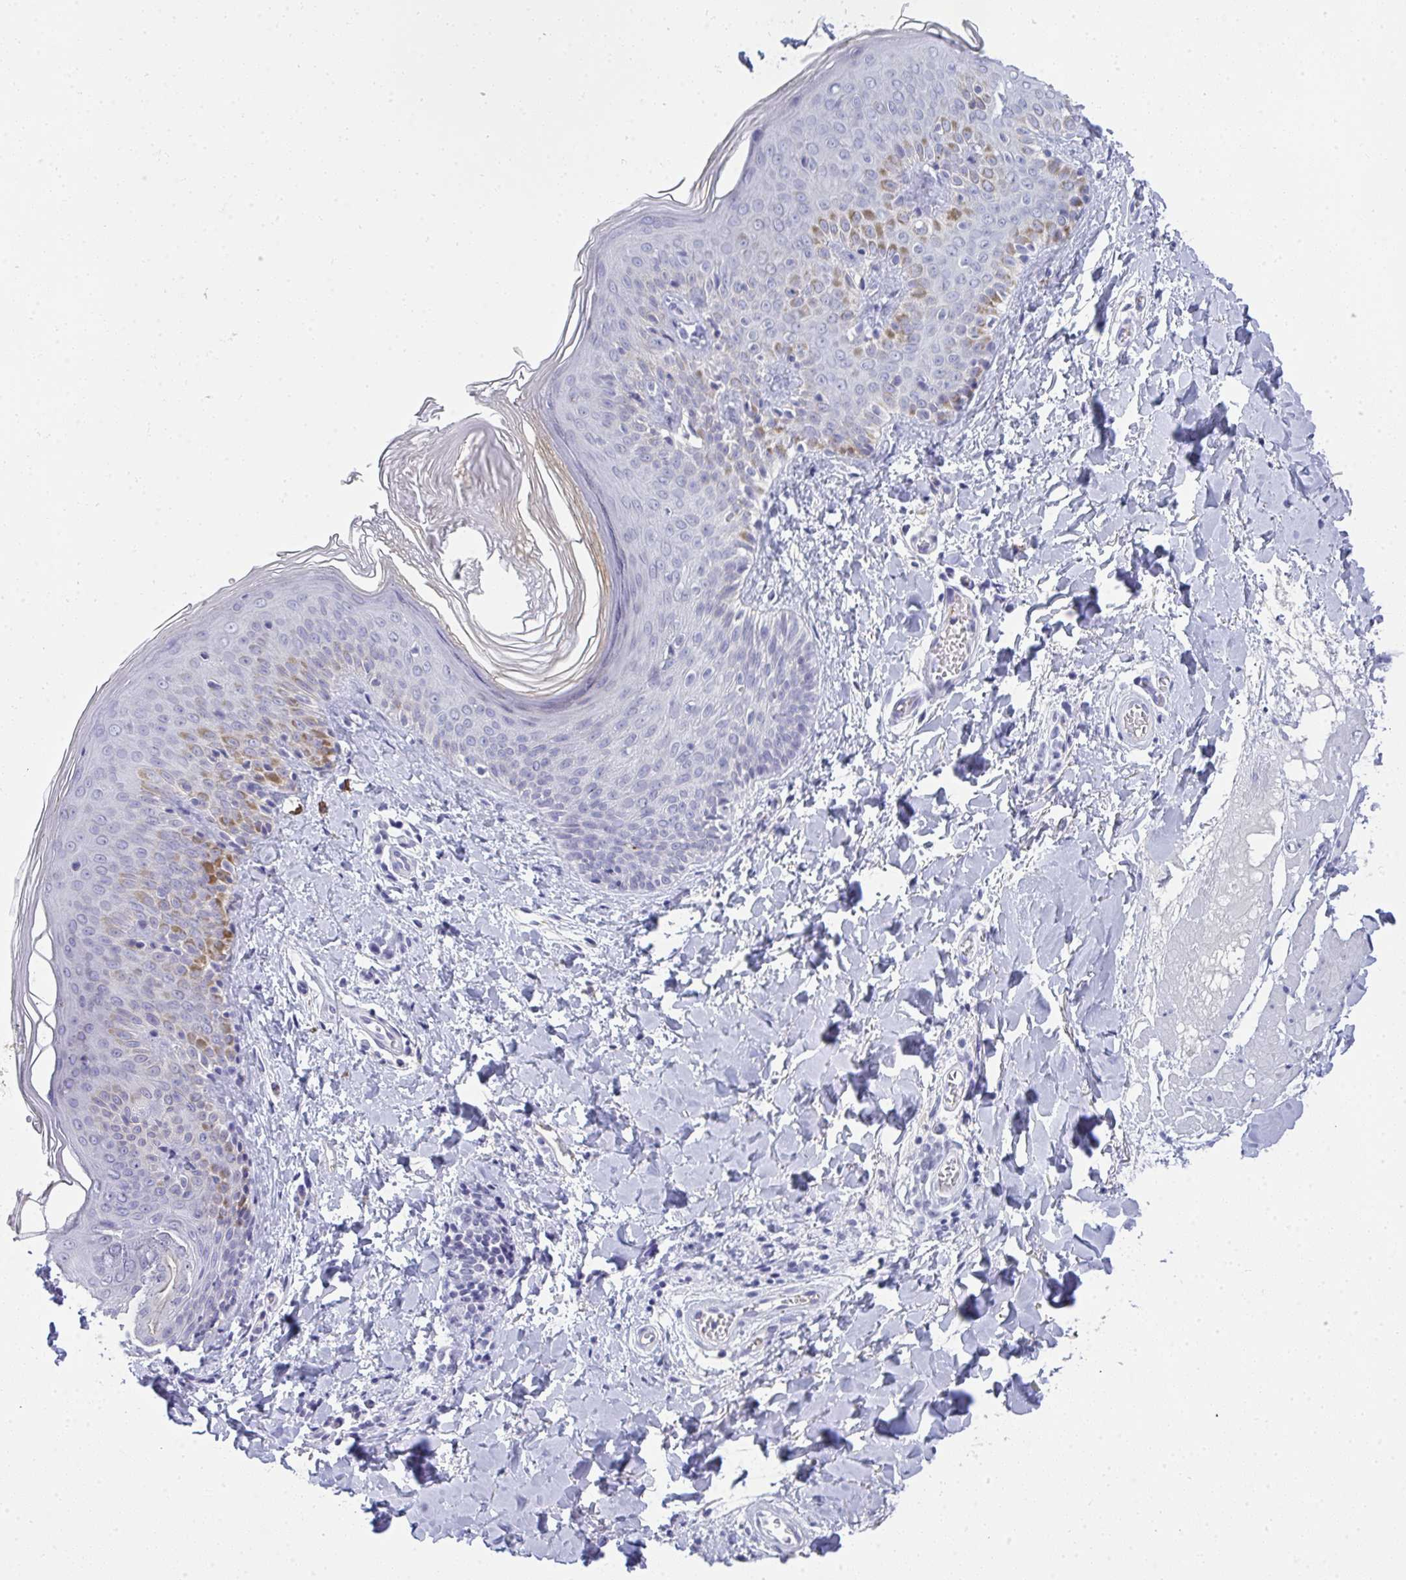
{"staining": {"intensity": "negative", "quantity": "none", "location": "none"}, "tissue": "skin", "cell_type": "Fibroblasts", "image_type": "normal", "snomed": [{"axis": "morphology", "description": "Normal tissue, NOS"}, {"axis": "topography", "description": "Skin"}], "caption": "Immunohistochemistry (IHC) of normal skin demonstrates no staining in fibroblasts. Nuclei are stained in blue.", "gene": "TMEM82", "patient": {"sex": "male", "age": 16}}